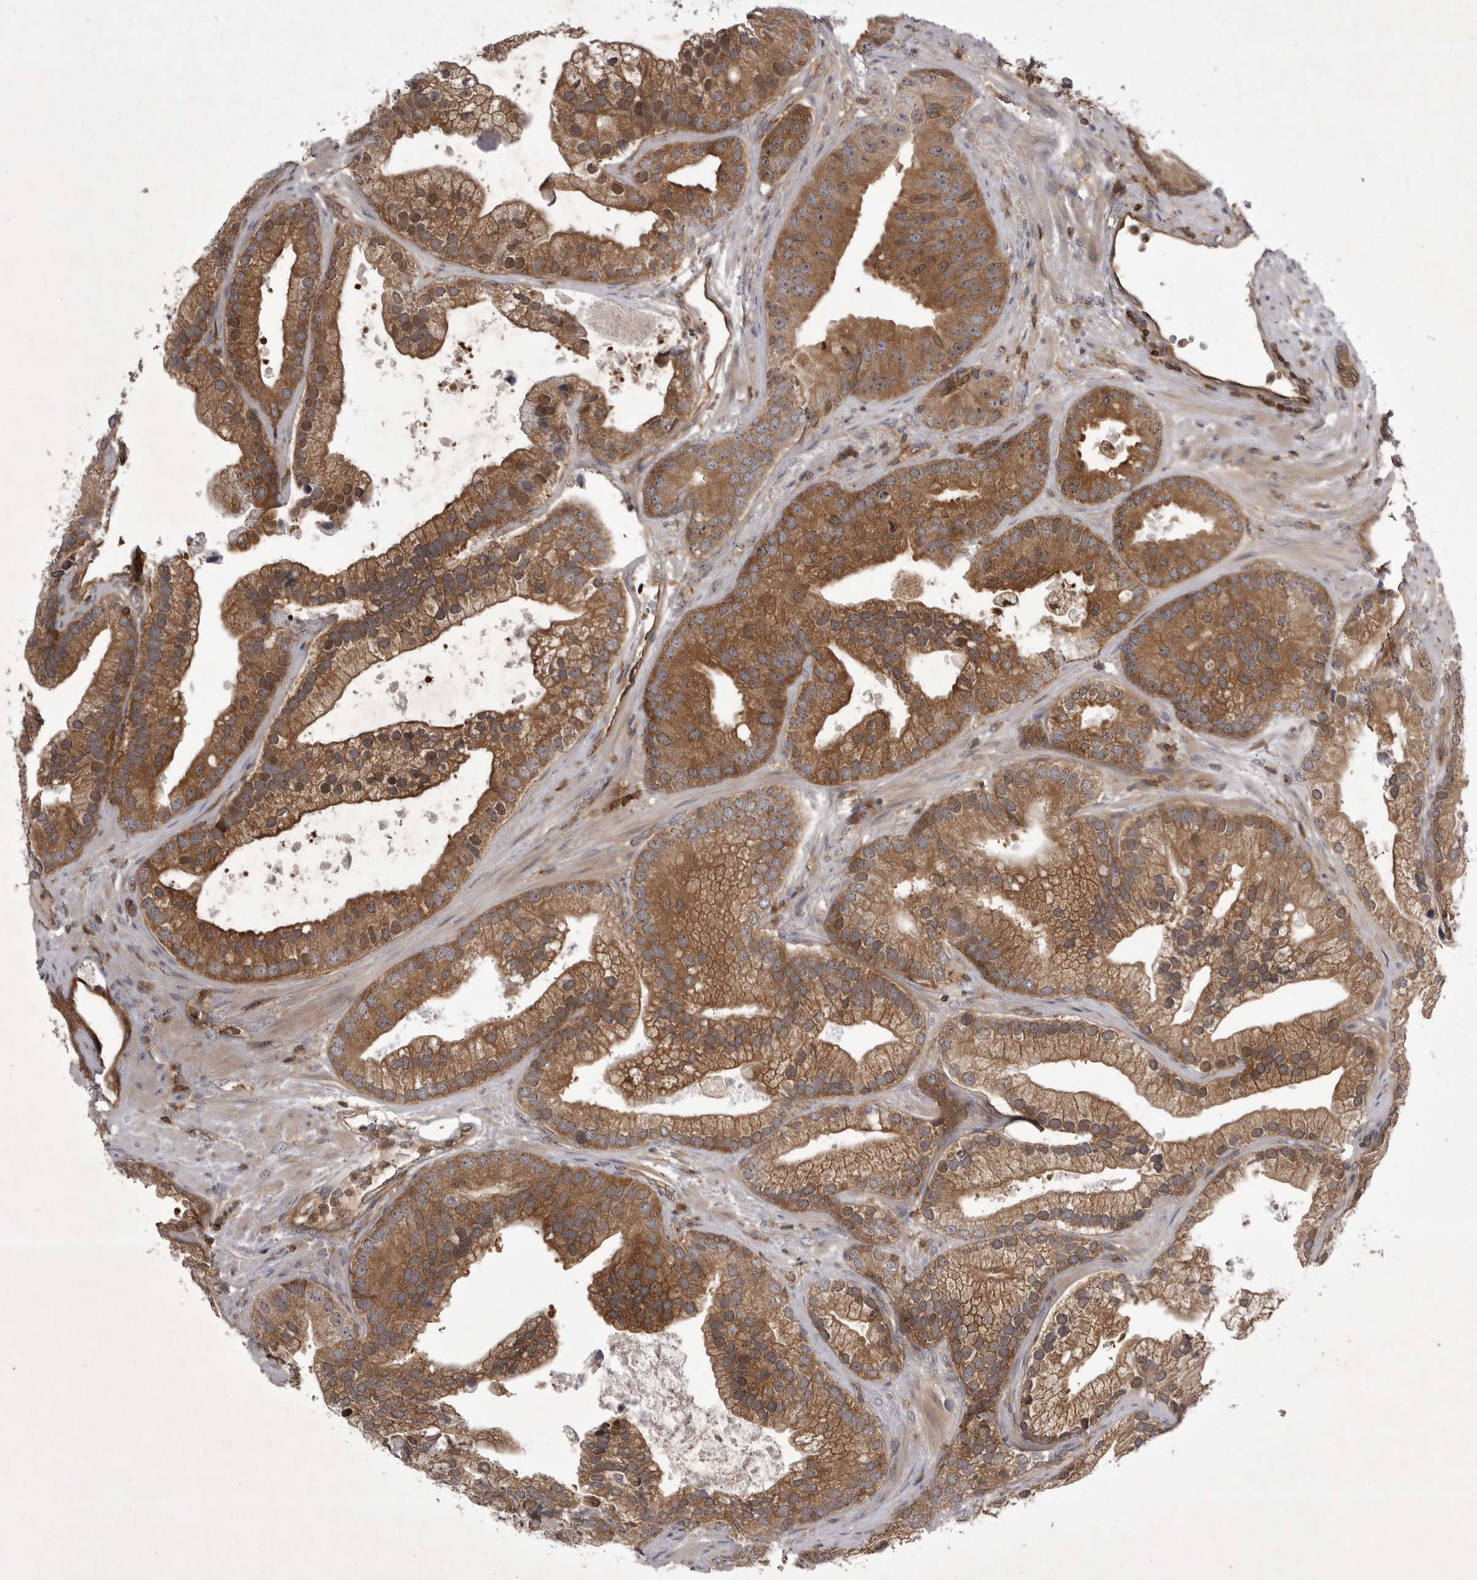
{"staining": {"intensity": "strong", "quantity": ">75%", "location": "cytoplasmic/membranous"}, "tissue": "prostate cancer", "cell_type": "Tumor cells", "image_type": "cancer", "snomed": [{"axis": "morphology", "description": "Adenocarcinoma, High grade"}, {"axis": "topography", "description": "Prostate"}], "caption": "Protein expression analysis of prostate cancer (adenocarcinoma (high-grade)) shows strong cytoplasmic/membranous positivity in approximately >75% of tumor cells.", "gene": "STK24", "patient": {"sex": "male", "age": 70}}